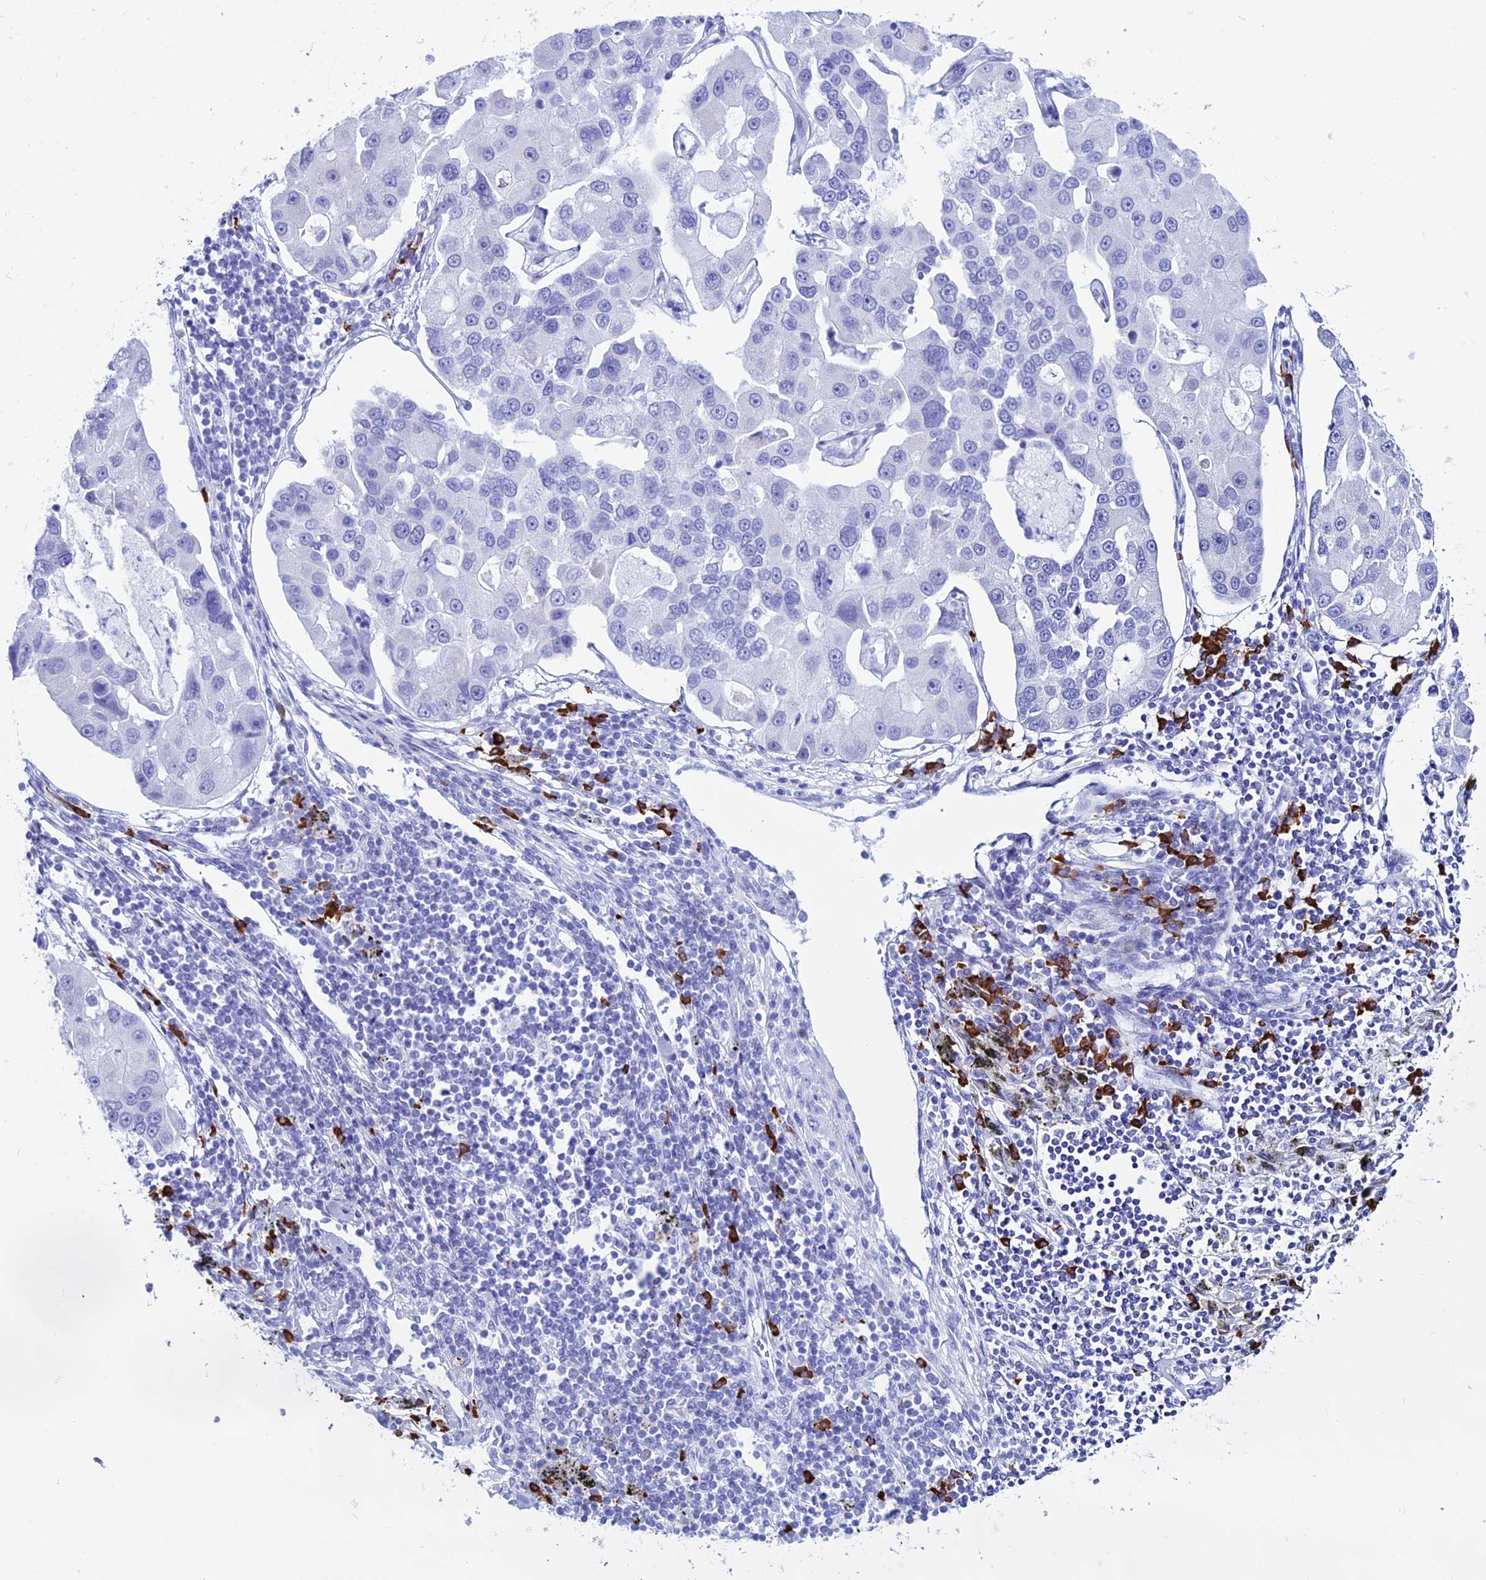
{"staining": {"intensity": "negative", "quantity": "none", "location": "none"}, "tissue": "lung cancer", "cell_type": "Tumor cells", "image_type": "cancer", "snomed": [{"axis": "morphology", "description": "Adenocarcinoma, NOS"}, {"axis": "topography", "description": "Lung"}], "caption": "A histopathology image of lung cancer stained for a protein shows no brown staining in tumor cells.", "gene": "MZB1", "patient": {"sex": "female", "age": 54}}